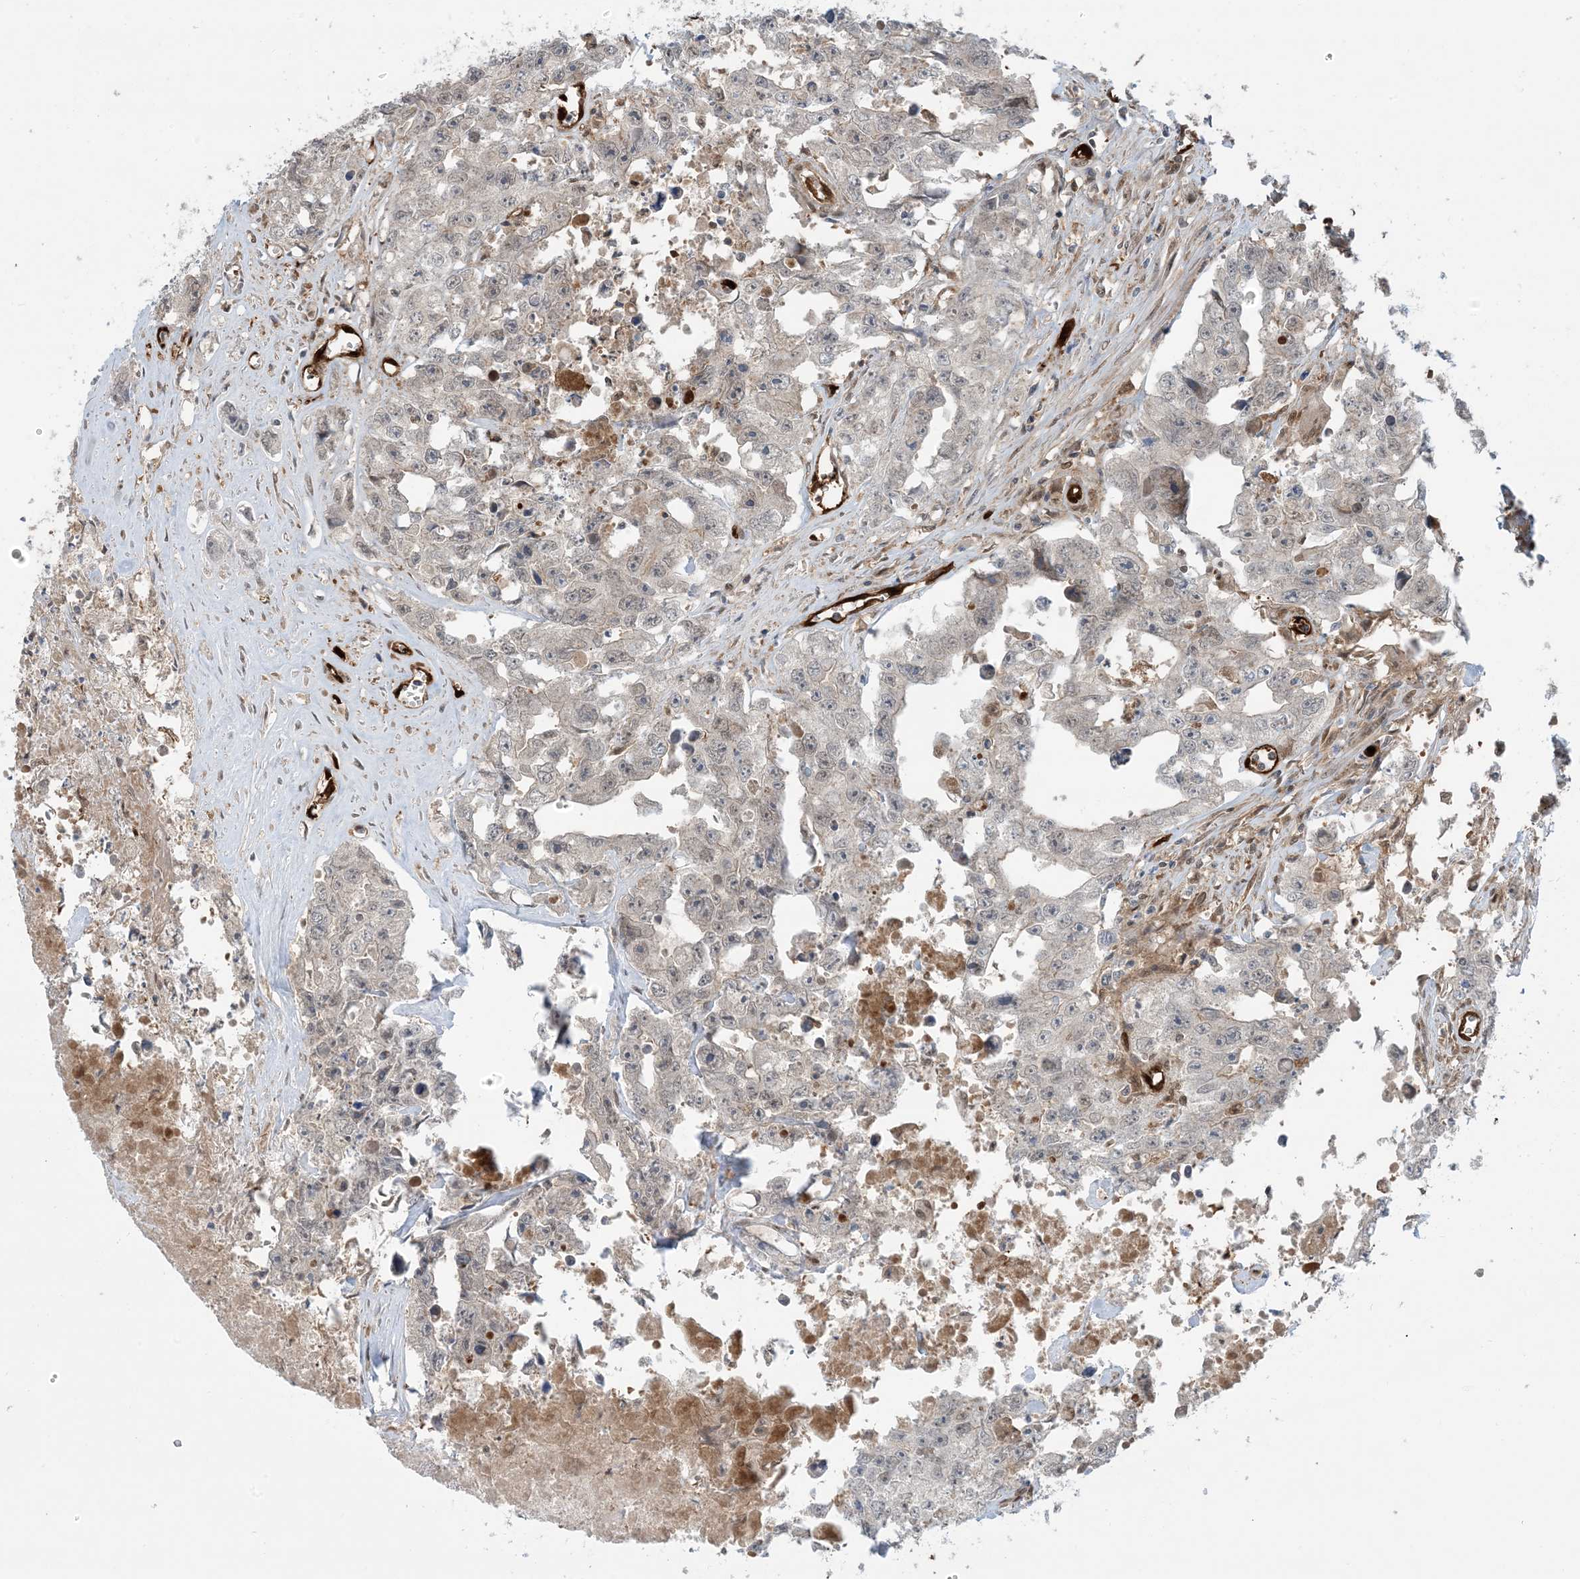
{"staining": {"intensity": "moderate", "quantity": "<25%", "location": "cytoplasmic/membranous"}, "tissue": "testis cancer", "cell_type": "Tumor cells", "image_type": "cancer", "snomed": [{"axis": "morphology", "description": "Seminoma, NOS"}, {"axis": "morphology", "description": "Carcinoma, Embryonal, NOS"}, {"axis": "topography", "description": "Testis"}], "caption": "High-power microscopy captured an immunohistochemistry (IHC) image of testis embryonal carcinoma, revealing moderate cytoplasmic/membranous positivity in about <25% of tumor cells.", "gene": "PPM1F", "patient": {"sex": "male", "age": 43}}